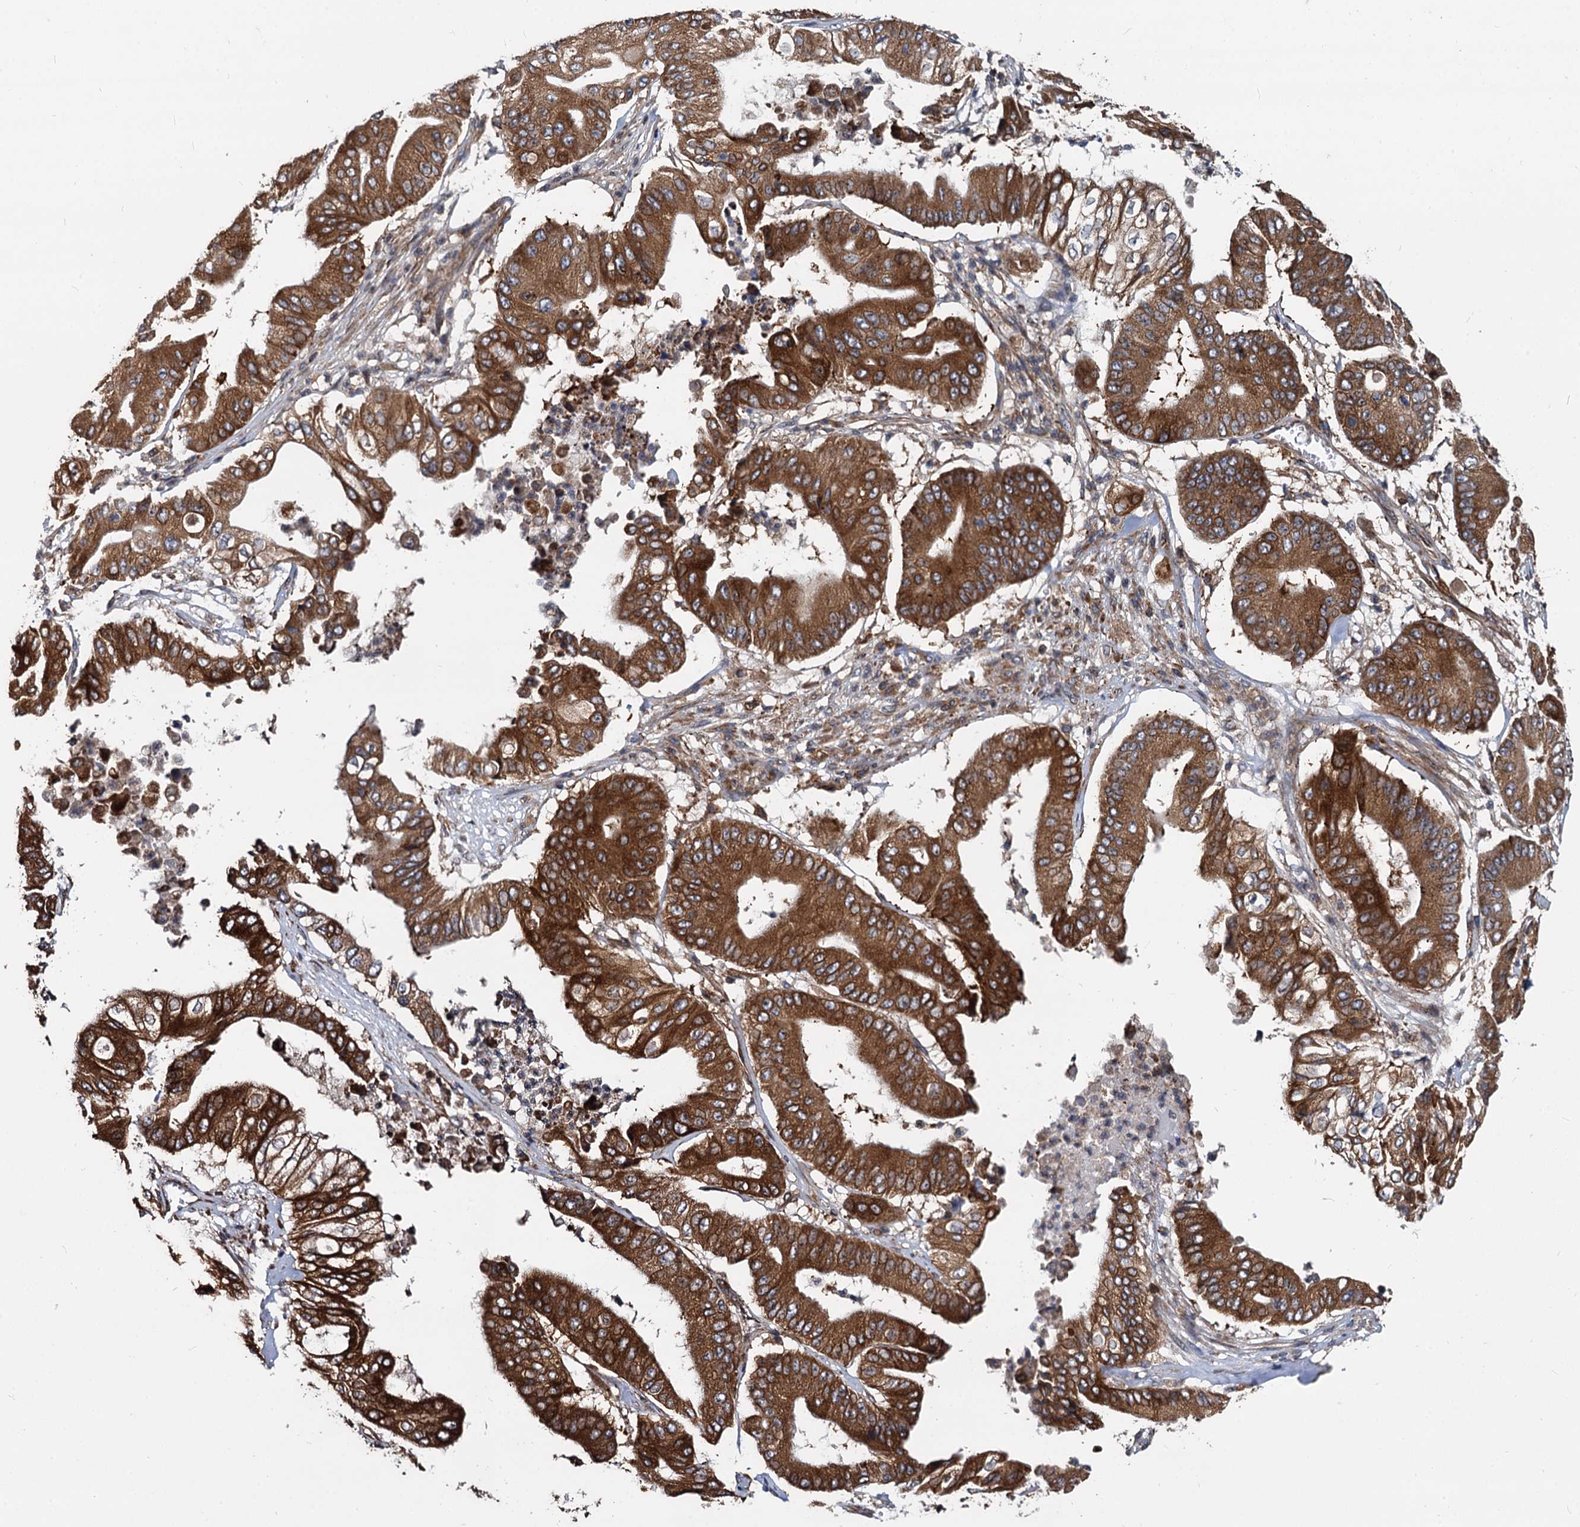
{"staining": {"intensity": "strong", "quantity": ">75%", "location": "cytoplasmic/membranous"}, "tissue": "pancreatic cancer", "cell_type": "Tumor cells", "image_type": "cancer", "snomed": [{"axis": "morphology", "description": "Adenocarcinoma, NOS"}, {"axis": "topography", "description": "Pancreas"}], "caption": "Immunohistochemistry (IHC) image of pancreatic adenocarcinoma stained for a protein (brown), which shows high levels of strong cytoplasmic/membranous staining in approximately >75% of tumor cells.", "gene": "STIM1", "patient": {"sex": "female", "age": 77}}